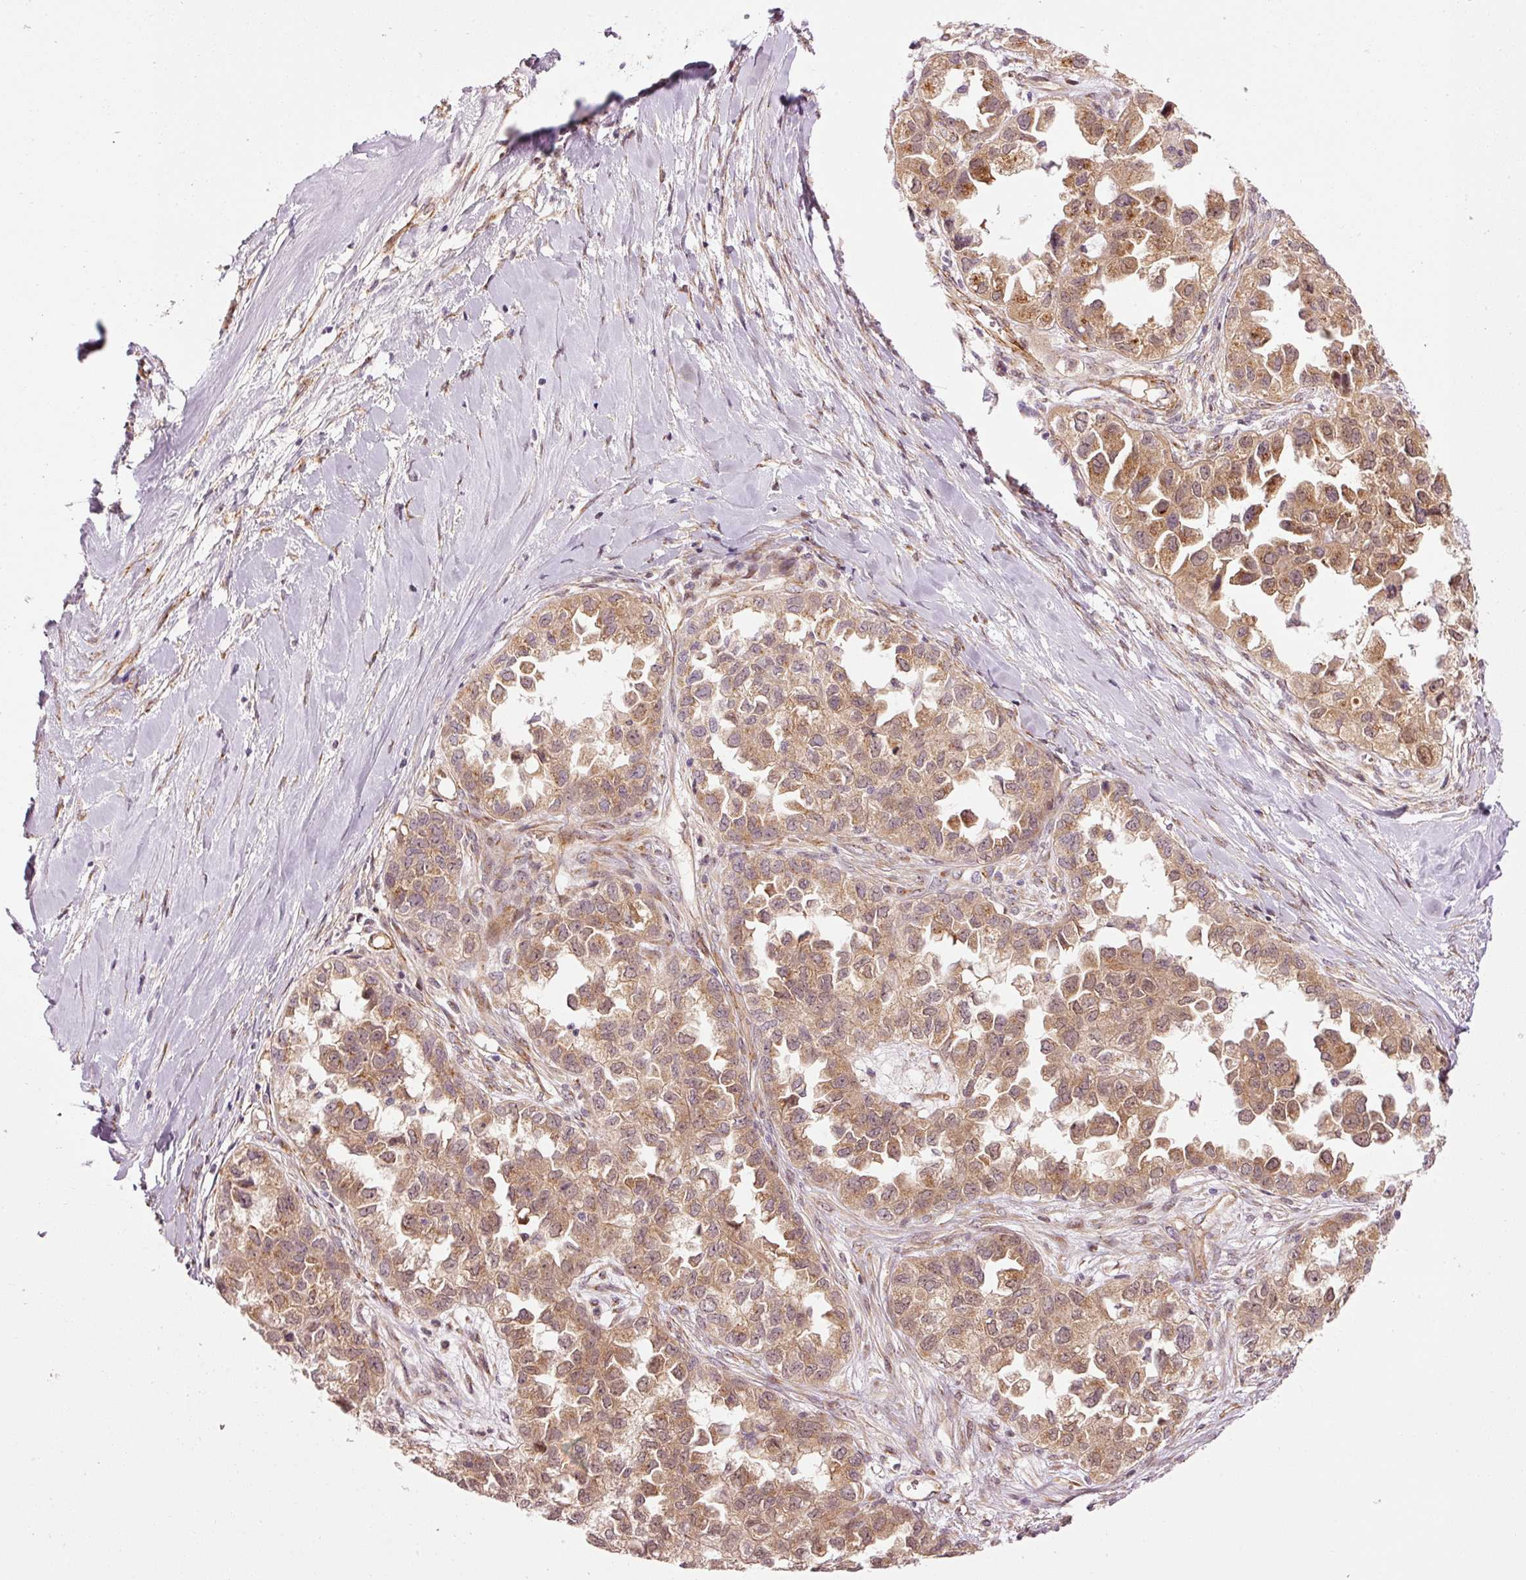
{"staining": {"intensity": "moderate", "quantity": ">75%", "location": "cytoplasmic/membranous,nuclear"}, "tissue": "ovarian cancer", "cell_type": "Tumor cells", "image_type": "cancer", "snomed": [{"axis": "morphology", "description": "Cystadenocarcinoma, serous, NOS"}, {"axis": "topography", "description": "Ovary"}], "caption": "A brown stain labels moderate cytoplasmic/membranous and nuclear staining of a protein in ovarian serous cystadenocarcinoma tumor cells.", "gene": "PPP1R14B", "patient": {"sex": "female", "age": 84}}